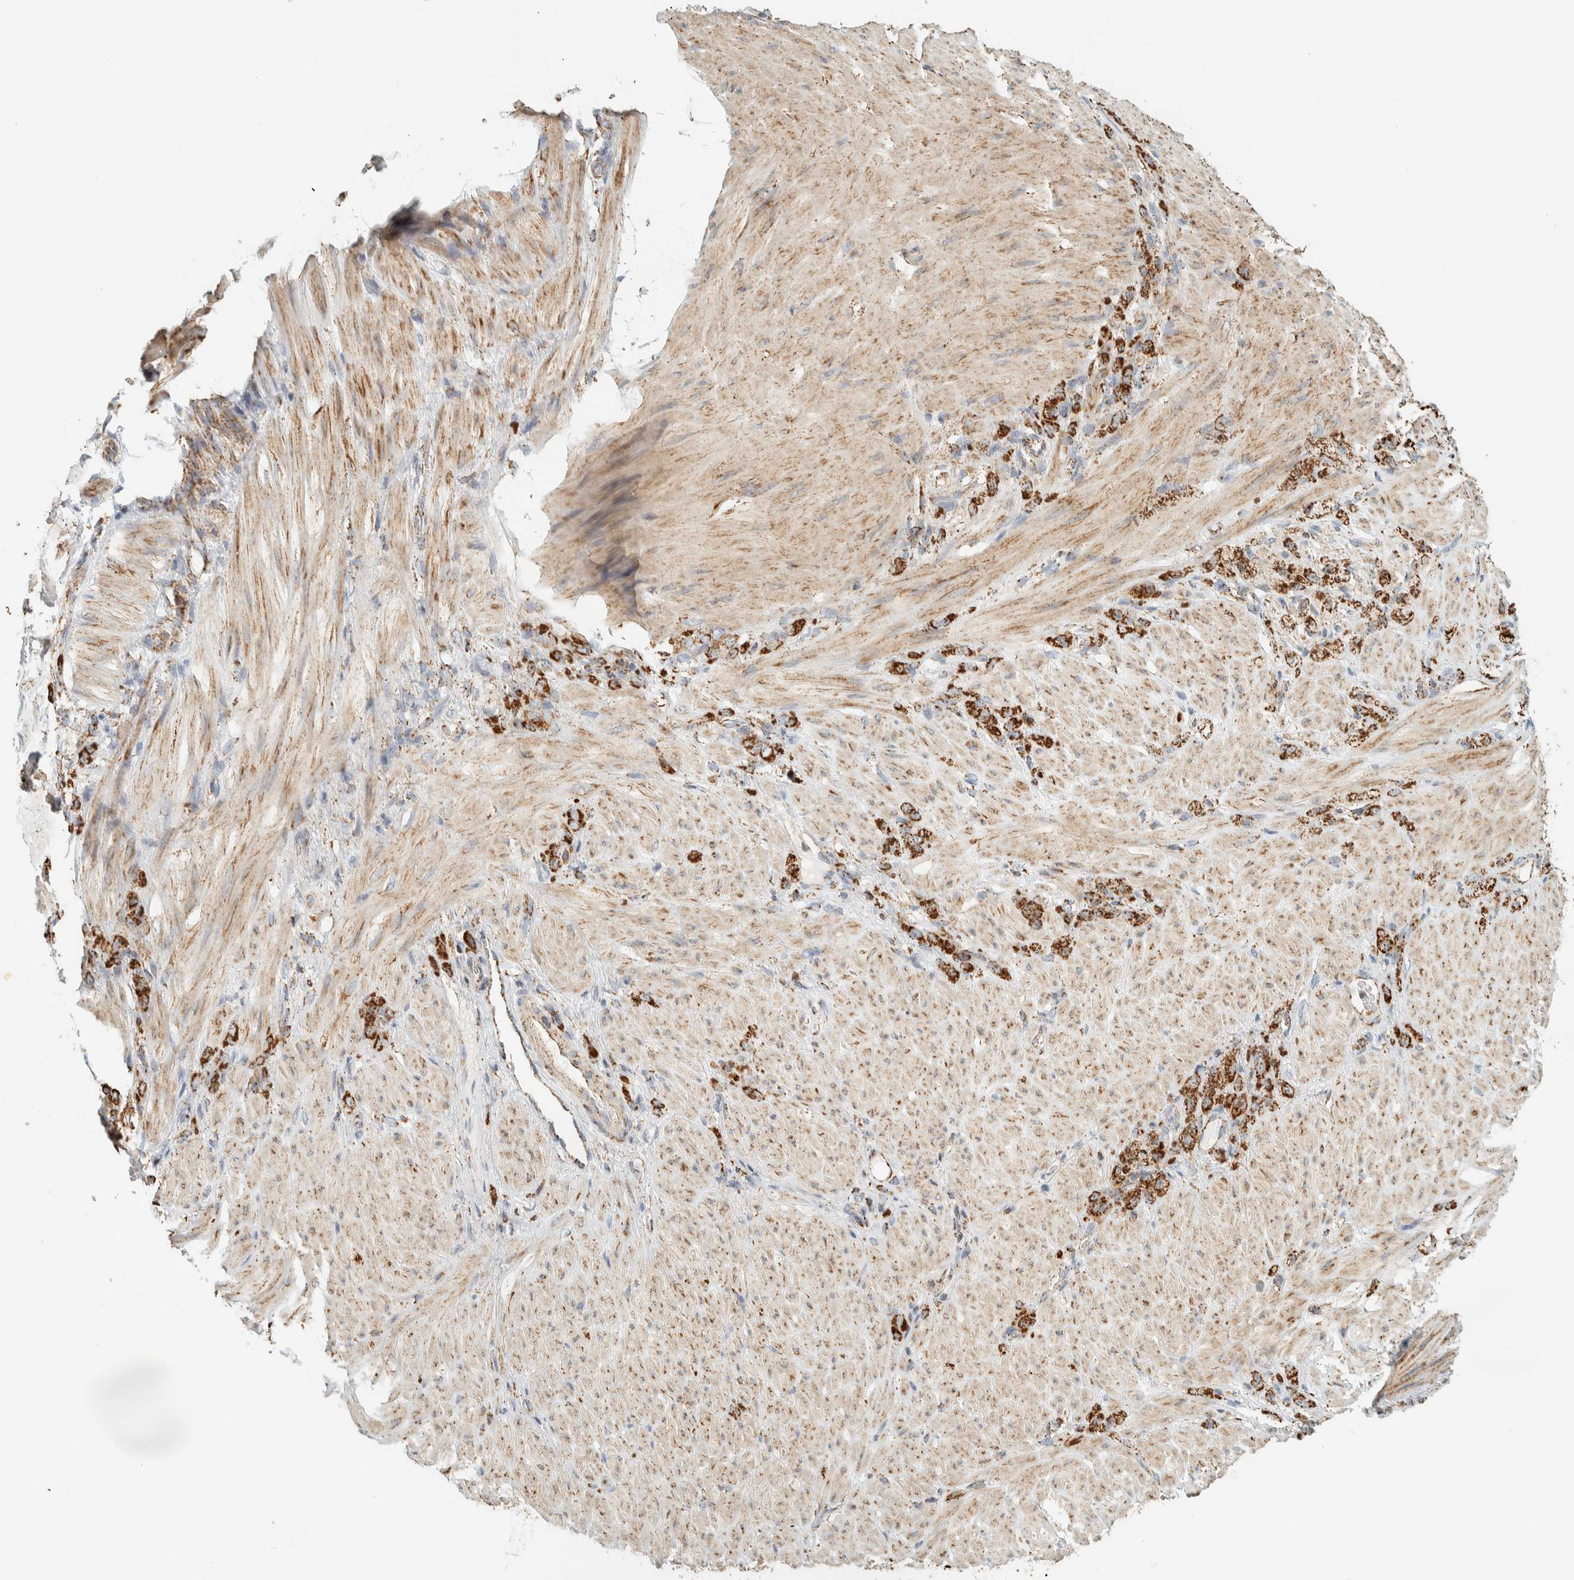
{"staining": {"intensity": "strong", "quantity": ">75%", "location": "cytoplasmic/membranous"}, "tissue": "stomach cancer", "cell_type": "Tumor cells", "image_type": "cancer", "snomed": [{"axis": "morphology", "description": "Normal tissue, NOS"}, {"axis": "morphology", "description": "Adenocarcinoma, NOS"}, {"axis": "topography", "description": "Stomach"}], "caption": "About >75% of tumor cells in stomach cancer (adenocarcinoma) exhibit strong cytoplasmic/membranous protein positivity as visualized by brown immunohistochemical staining.", "gene": "ZNF454", "patient": {"sex": "male", "age": 82}}